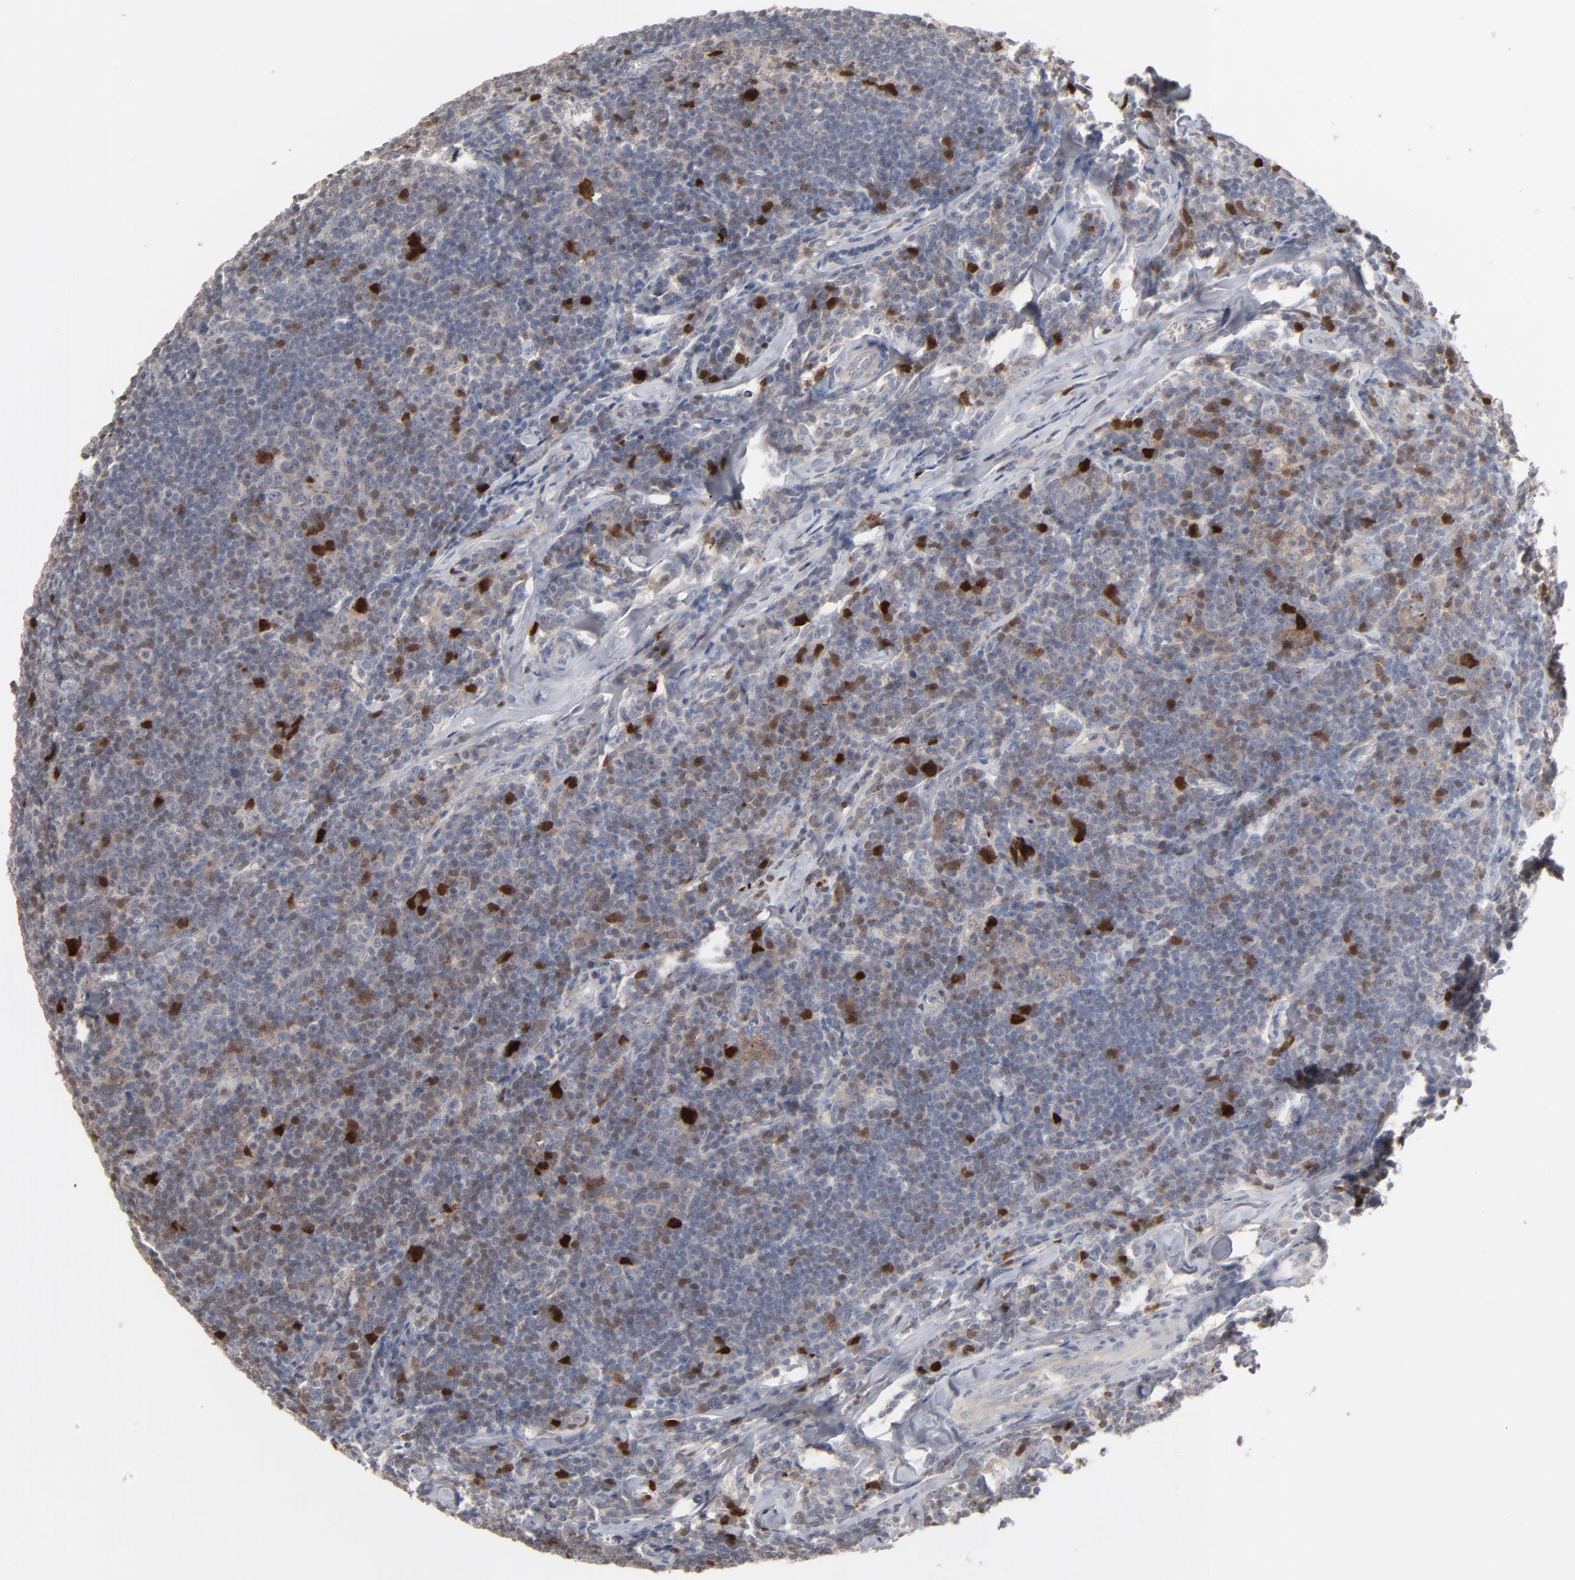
{"staining": {"intensity": "strong", "quantity": "<25%", "location": "nuclear"}, "tissue": "lymphoma", "cell_type": "Tumor cells", "image_type": "cancer", "snomed": [{"axis": "morphology", "description": "Malignant lymphoma, non-Hodgkin's type, Low grade"}, {"axis": "topography", "description": "Lymph node"}], "caption": "The histopathology image demonstrates staining of low-grade malignant lymphoma, non-Hodgkin's type, revealing strong nuclear protein staining (brown color) within tumor cells. (DAB IHC with brightfield microscopy, high magnification).", "gene": "STAT4", "patient": {"sex": "male", "age": 74}}